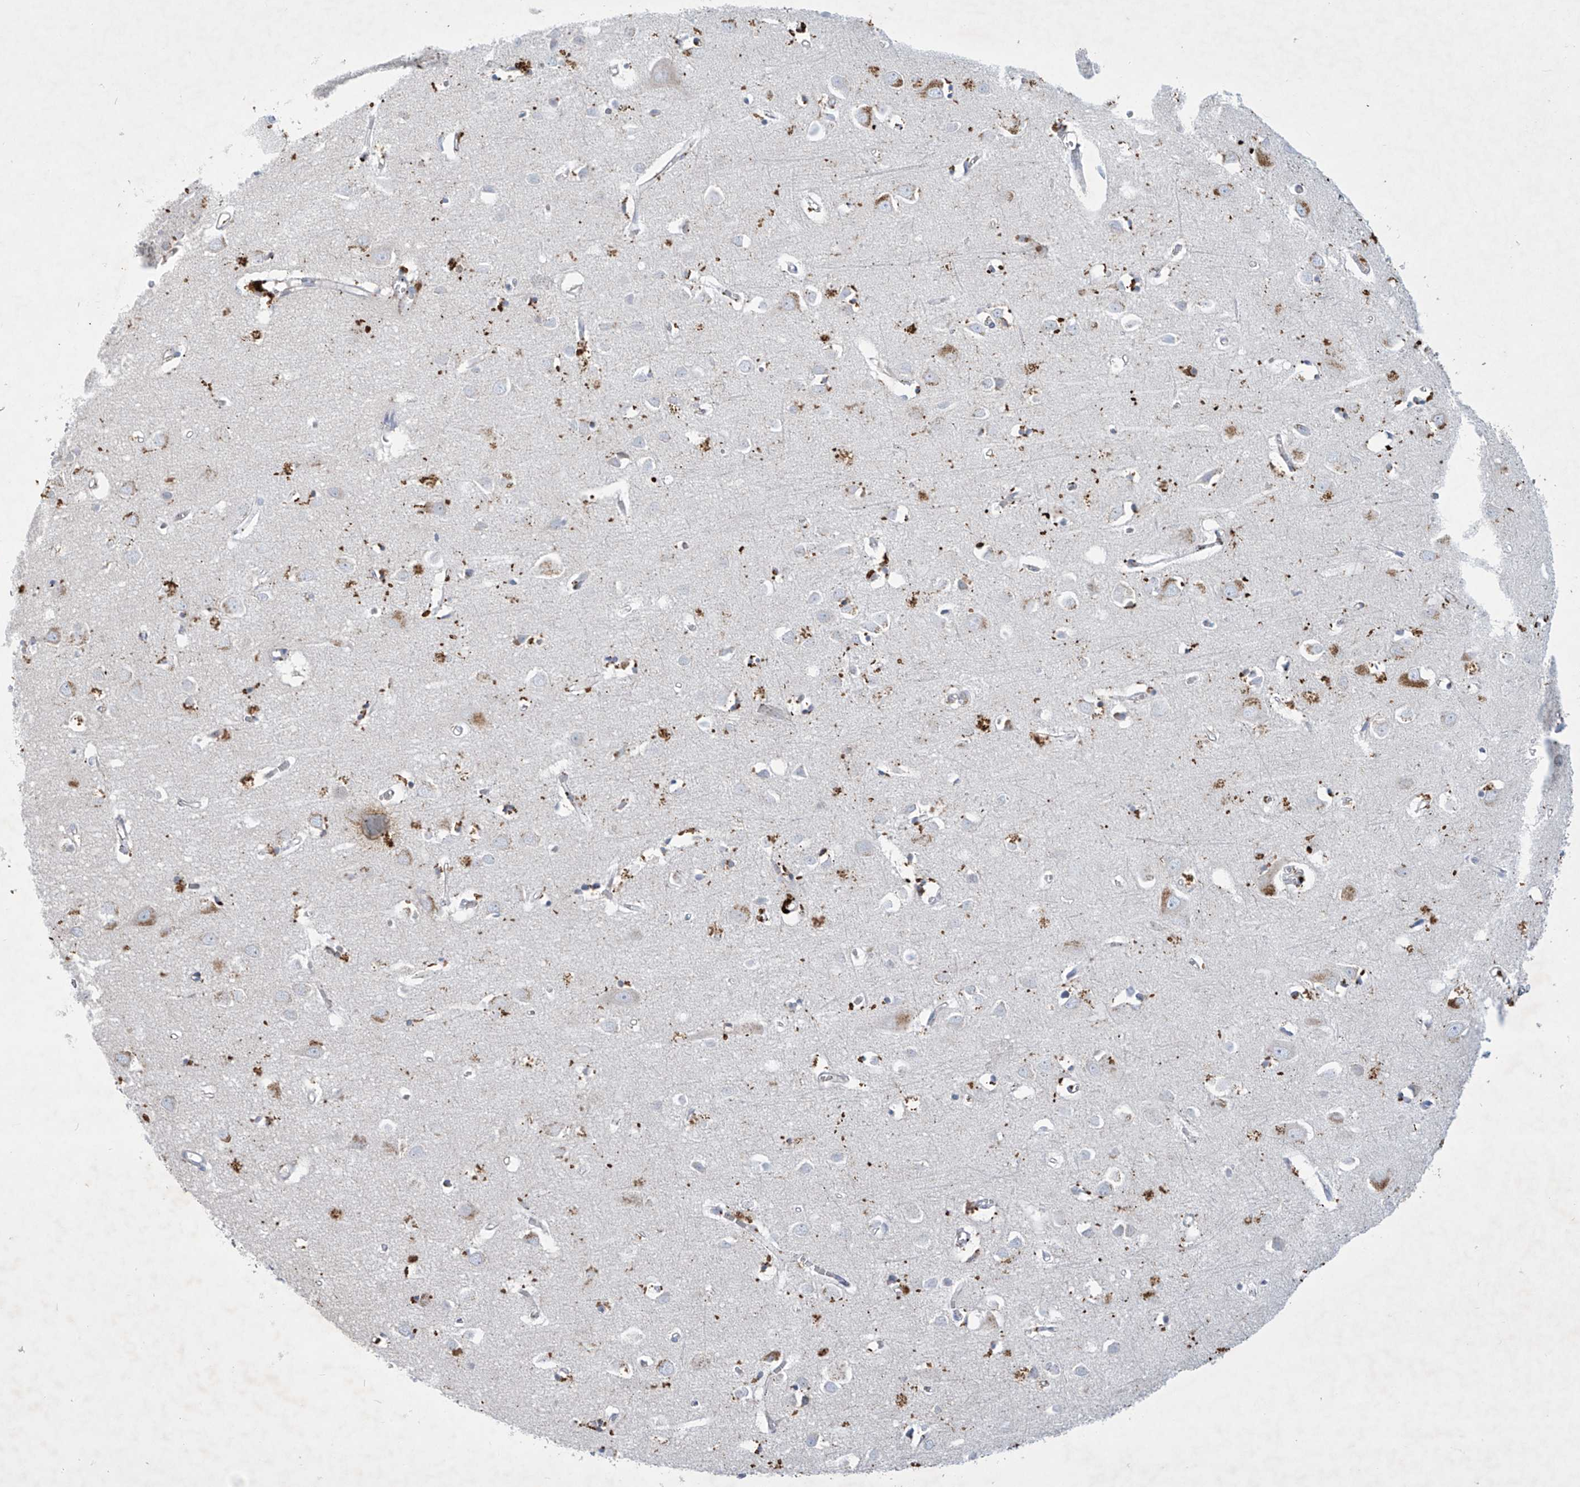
{"staining": {"intensity": "negative", "quantity": "none", "location": "none"}, "tissue": "cerebral cortex", "cell_type": "Endothelial cells", "image_type": "normal", "snomed": [{"axis": "morphology", "description": "Normal tissue, NOS"}, {"axis": "topography", "description": "Cerebral cortex"}], "caption": "The photomicrograph shows no significant positivity in endothelial cells of cerebral cortex.", "gene": "GPR137C", "patient": {"sex": "female", "age": 64}}